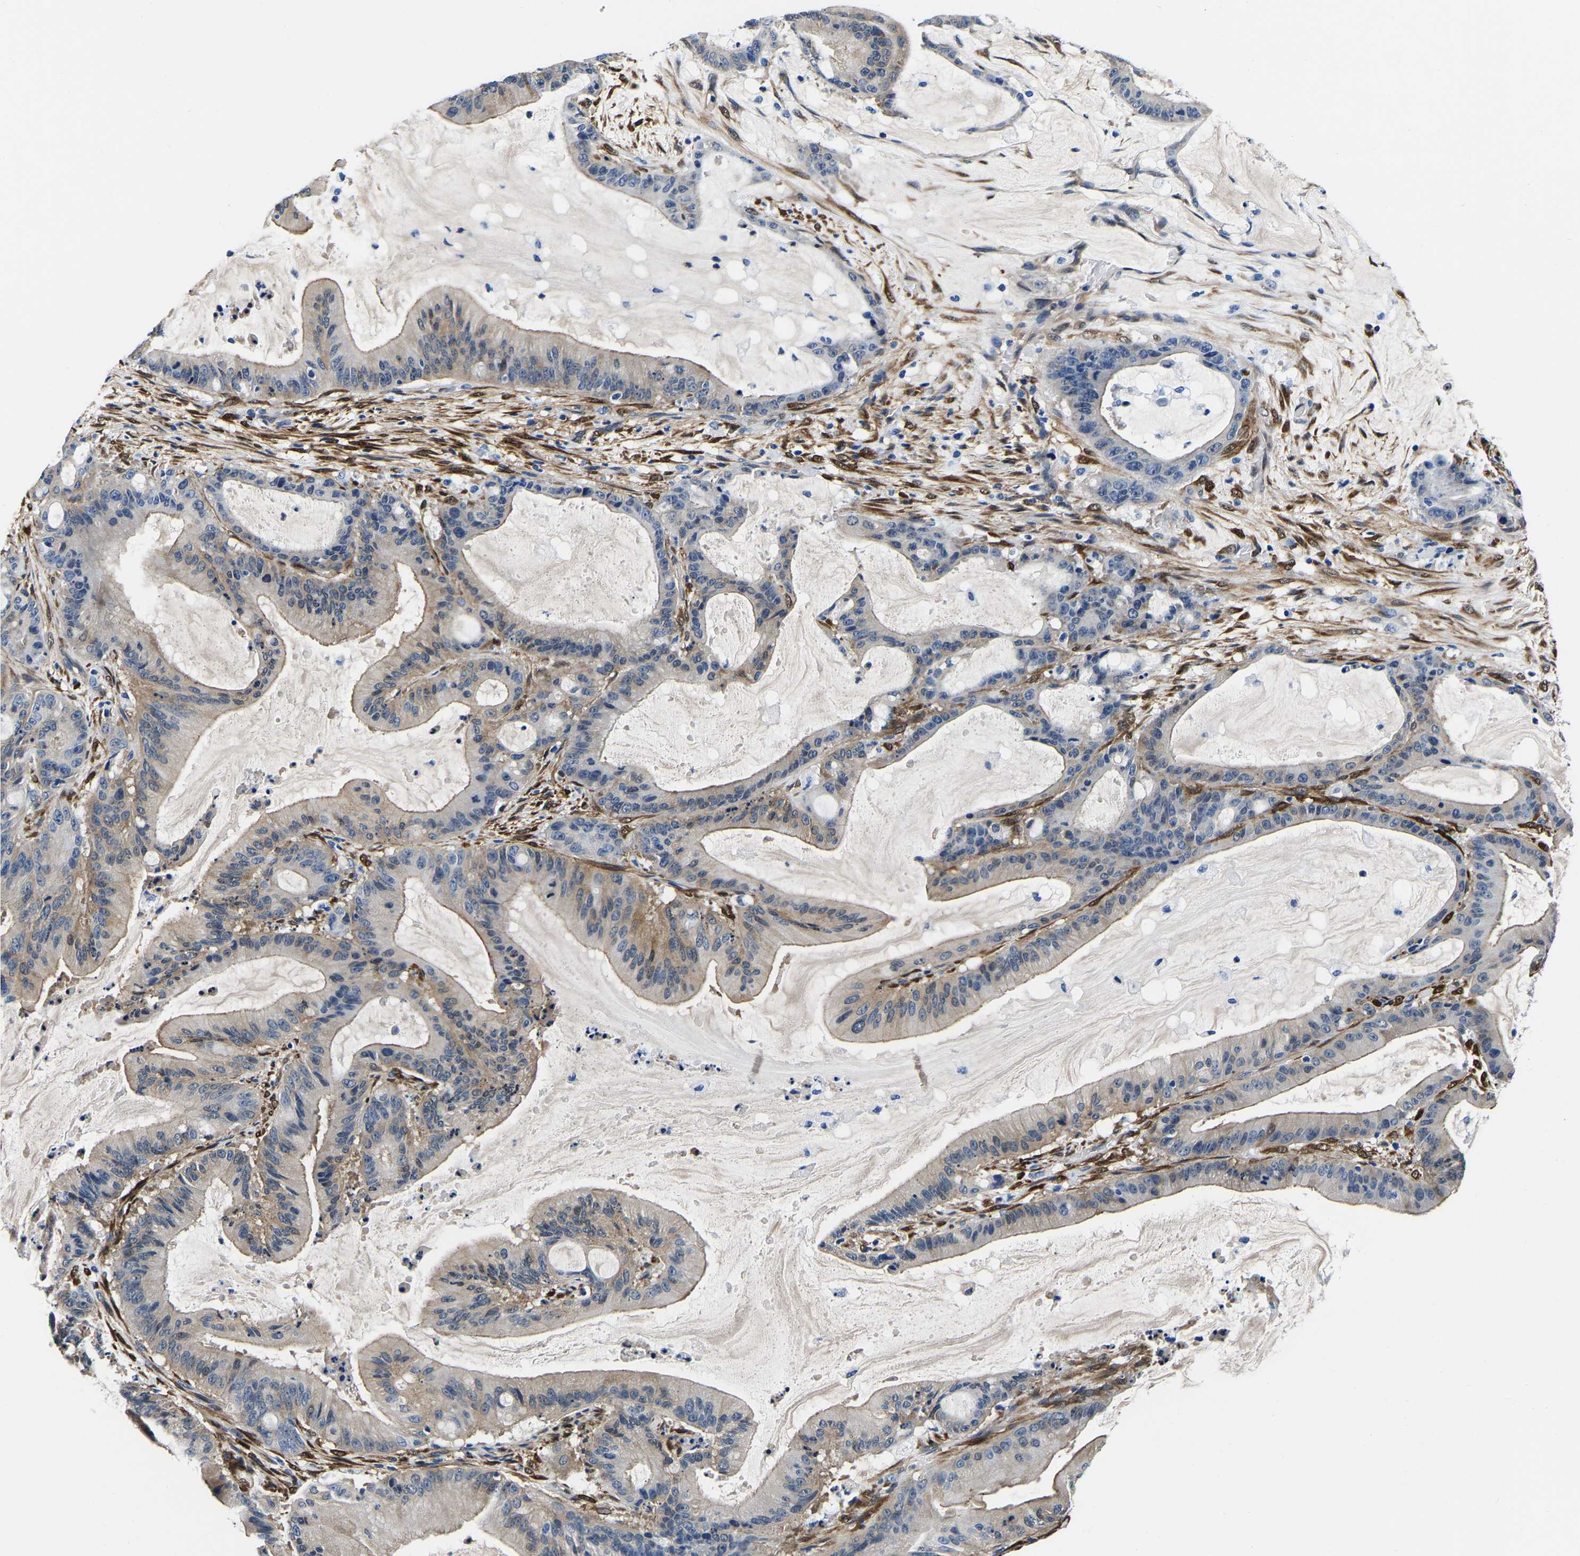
{"staining": {"intensity": "negative", "quantity": "none", "location": "none"}, "tissue": "liver cancer", "cell_type": "Tumor cells", "image_type": "cancer", "snomed": [{"axis": "morphology", "description": "Normal tissue, NOS"}, {"axis": "morphology", "description": "Cholangiocarcinoma"}, {"axis": "topography", "description": "Liver"}, {"axis": "topography", "description": "Peripheral nerve tissue"}], "caption": "A histopathology image of human liver cholangiocarcinoma is negative for staining in tumor cells.", "gene": "S100A13", "patient": {"sex": "female", "age": 73}}